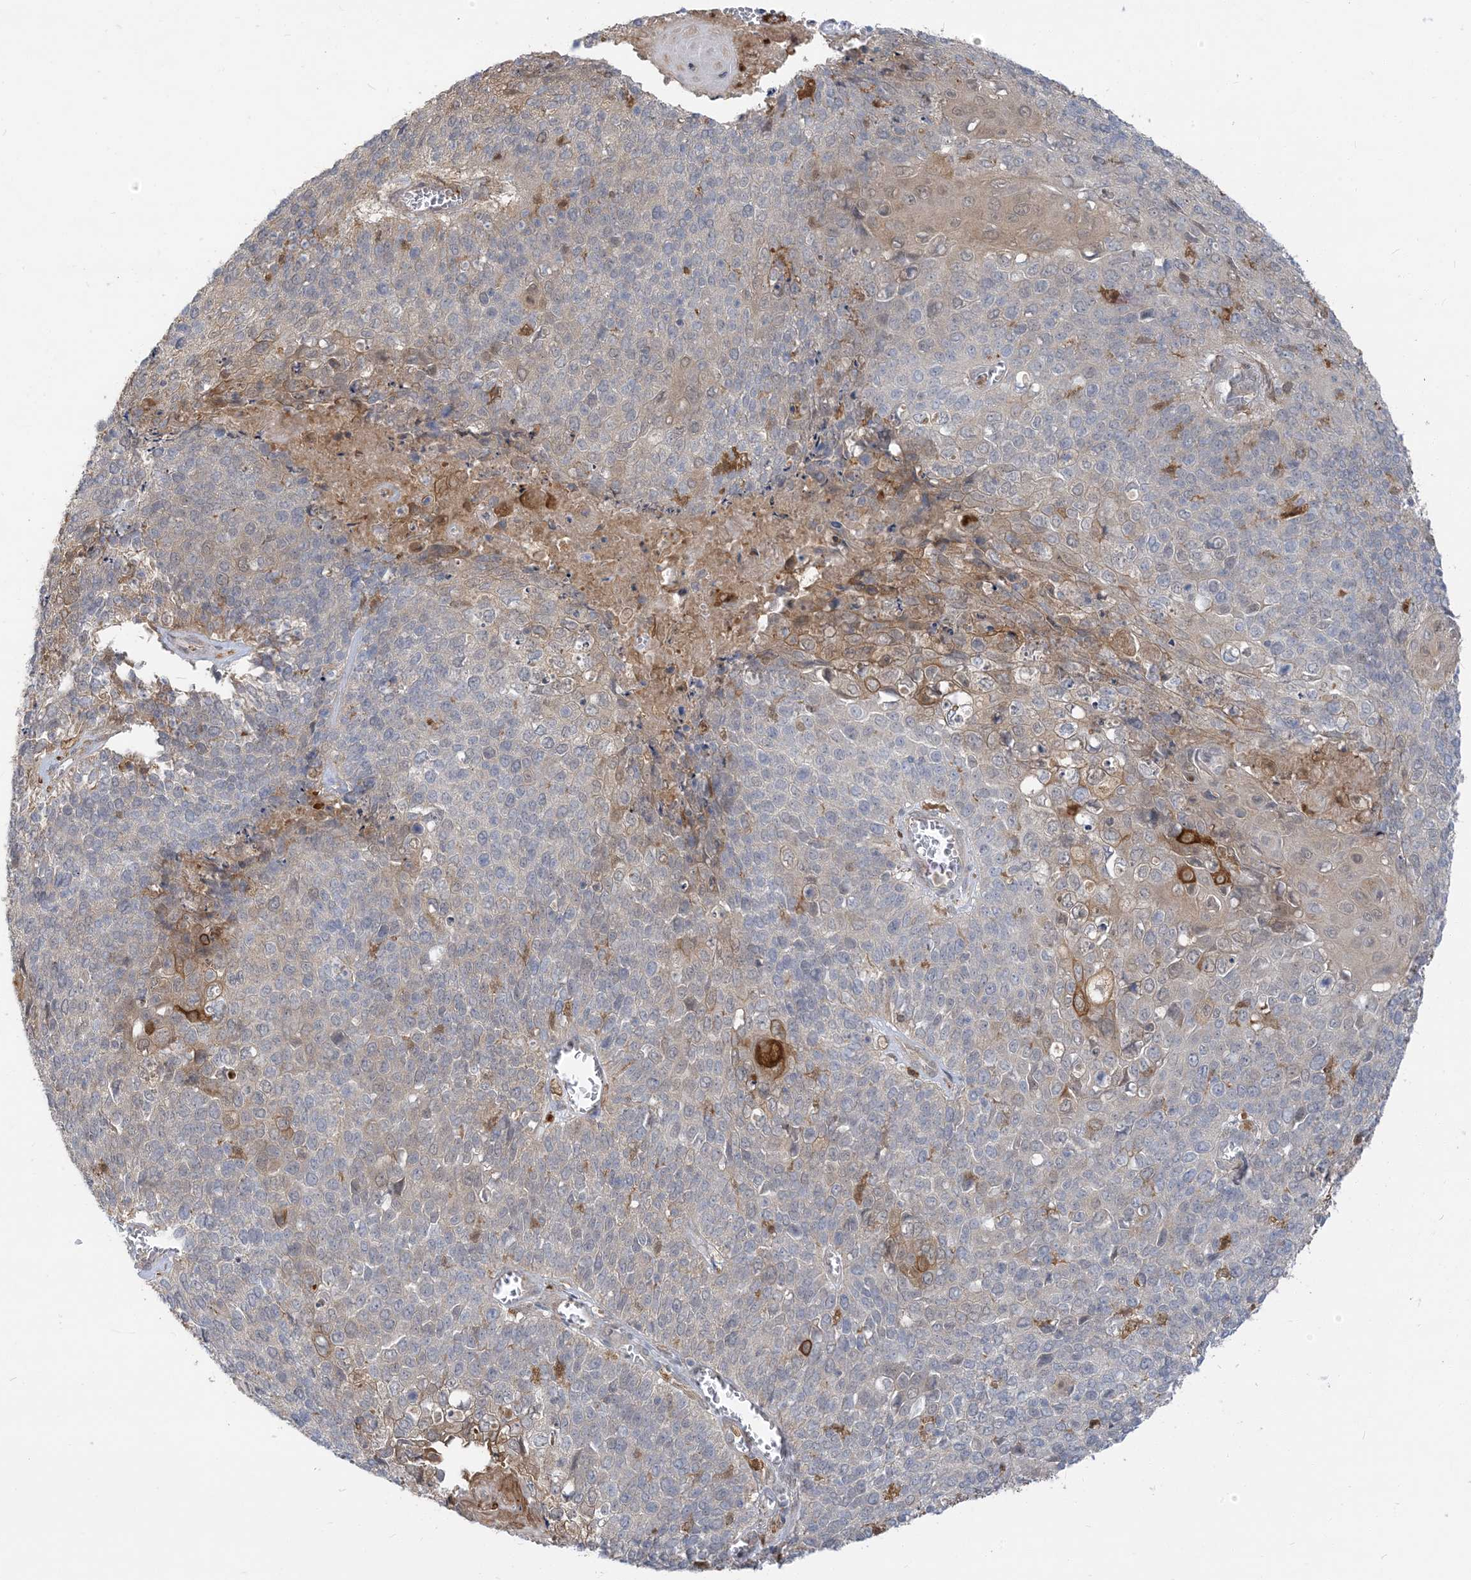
{"staining": {"intensity": "moderate", "quantity": "<25%", "location": "cytoplasmic/membranous"}, "tissue": "cervical cancer", "cell_type": "Tumor cells", "image_type": "cancer", "snomed": [{"axis": "morphology", "description": "Squamous cell carcinoma, NOS"}, {"axis": "topography", "description": "Cervix"}], "caption": "Immunohistochemical staining of squamous cell carcinoma (cervical) displays low levels of moderate cytoplasmic/membranous protein expression in approximately <25% of tumor cells.", "gene": "NAGK", "patient": {"sex": "female", "age": 39}}